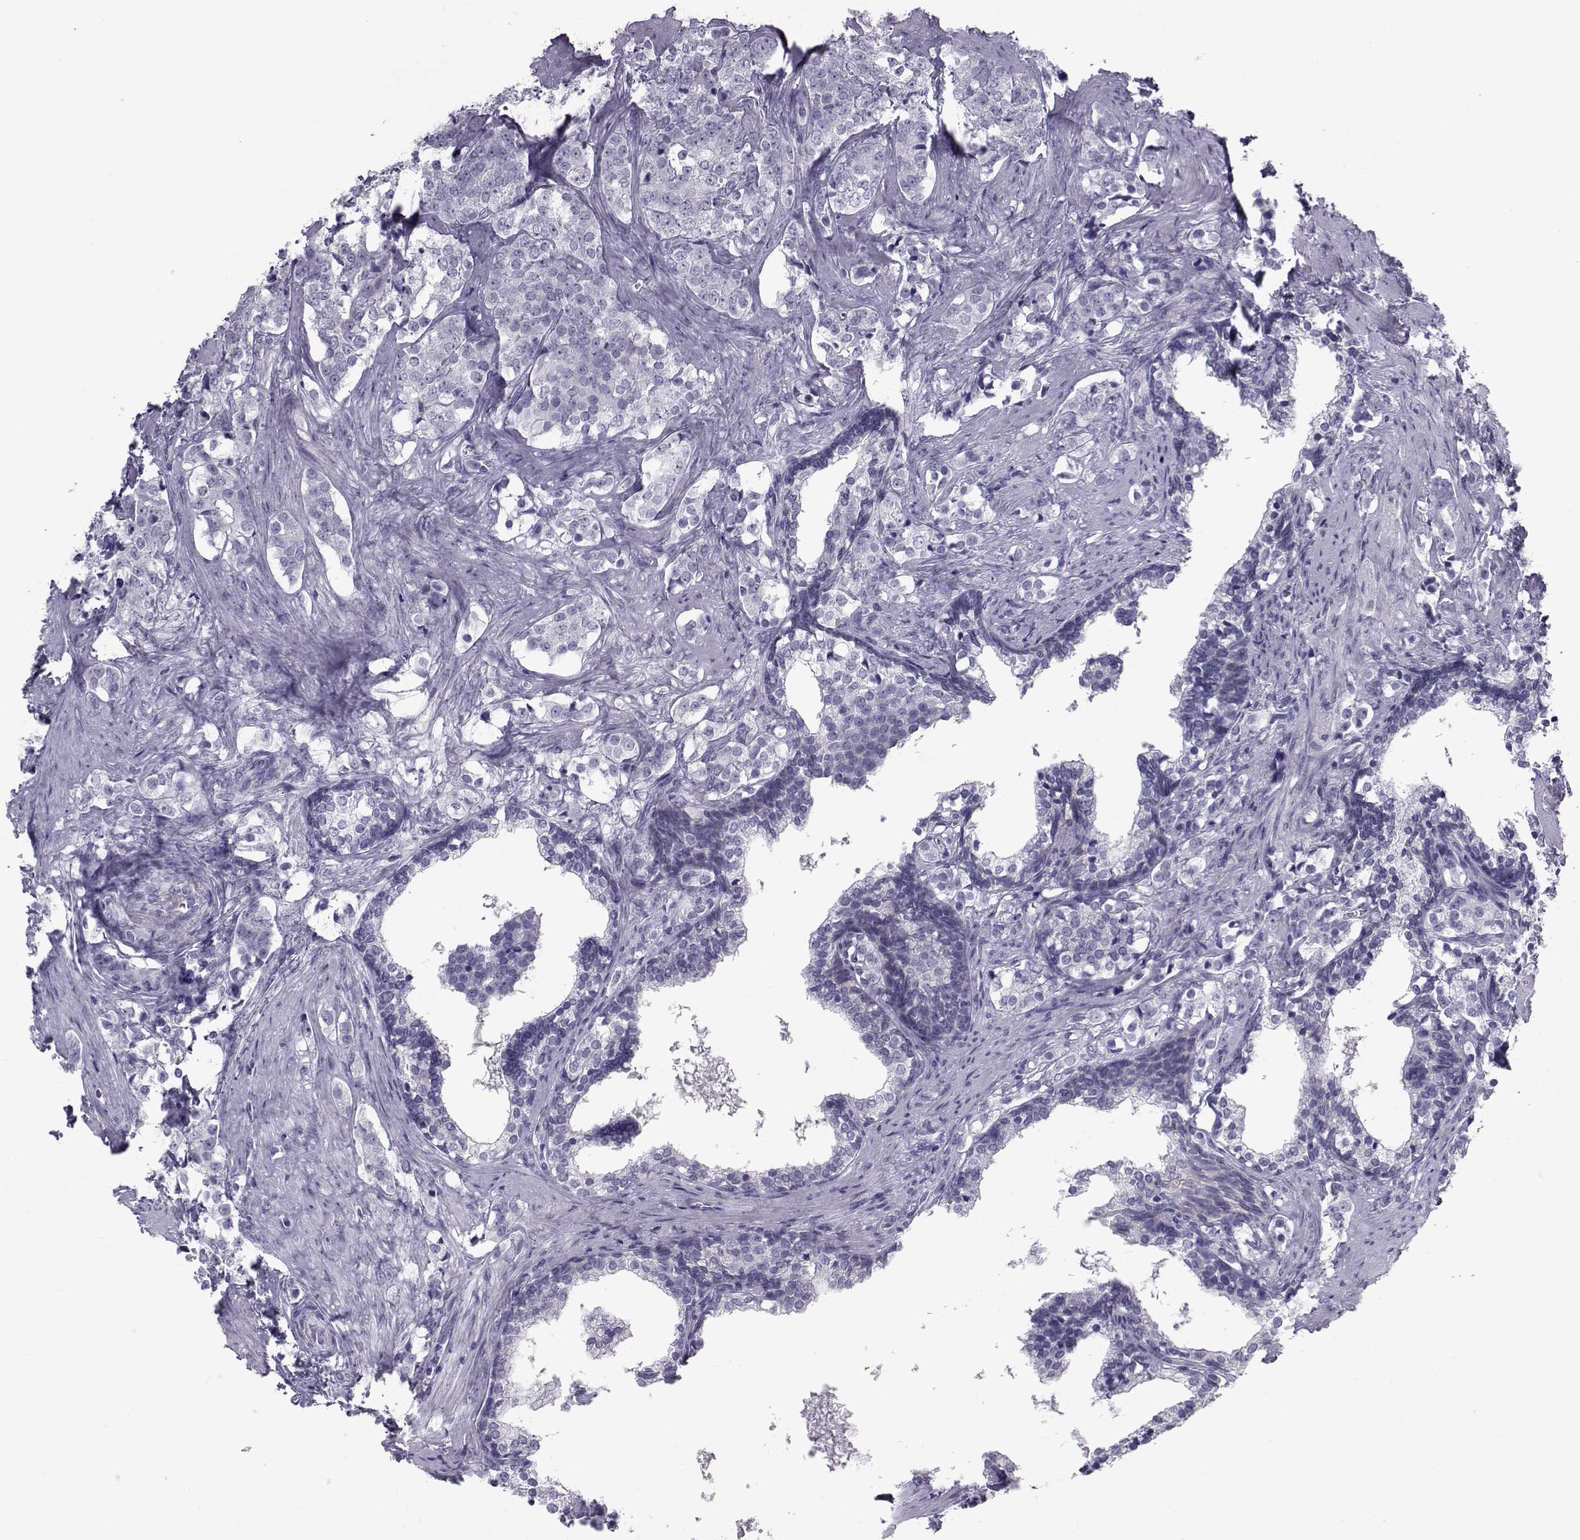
{"staining": {"intensity": "negative", "quantity": "none", "location": "none"}, "tissue": "prostate cancer", "cell_type": "Tumor cells", "image_type": "cancer", "snomed": [{"axis": "morphology", "description": "Adenocarcinoma, NOS"}, {"axis": "topography", "description": "Prostate and seminal vesicle, NOS"}], "caption": "Protein analysis of adenocarcinoma (prostate) shows no significant staining in tumor cells.", "gene": "GARIN3", "patient": {"sex": "male", "age": 63}}